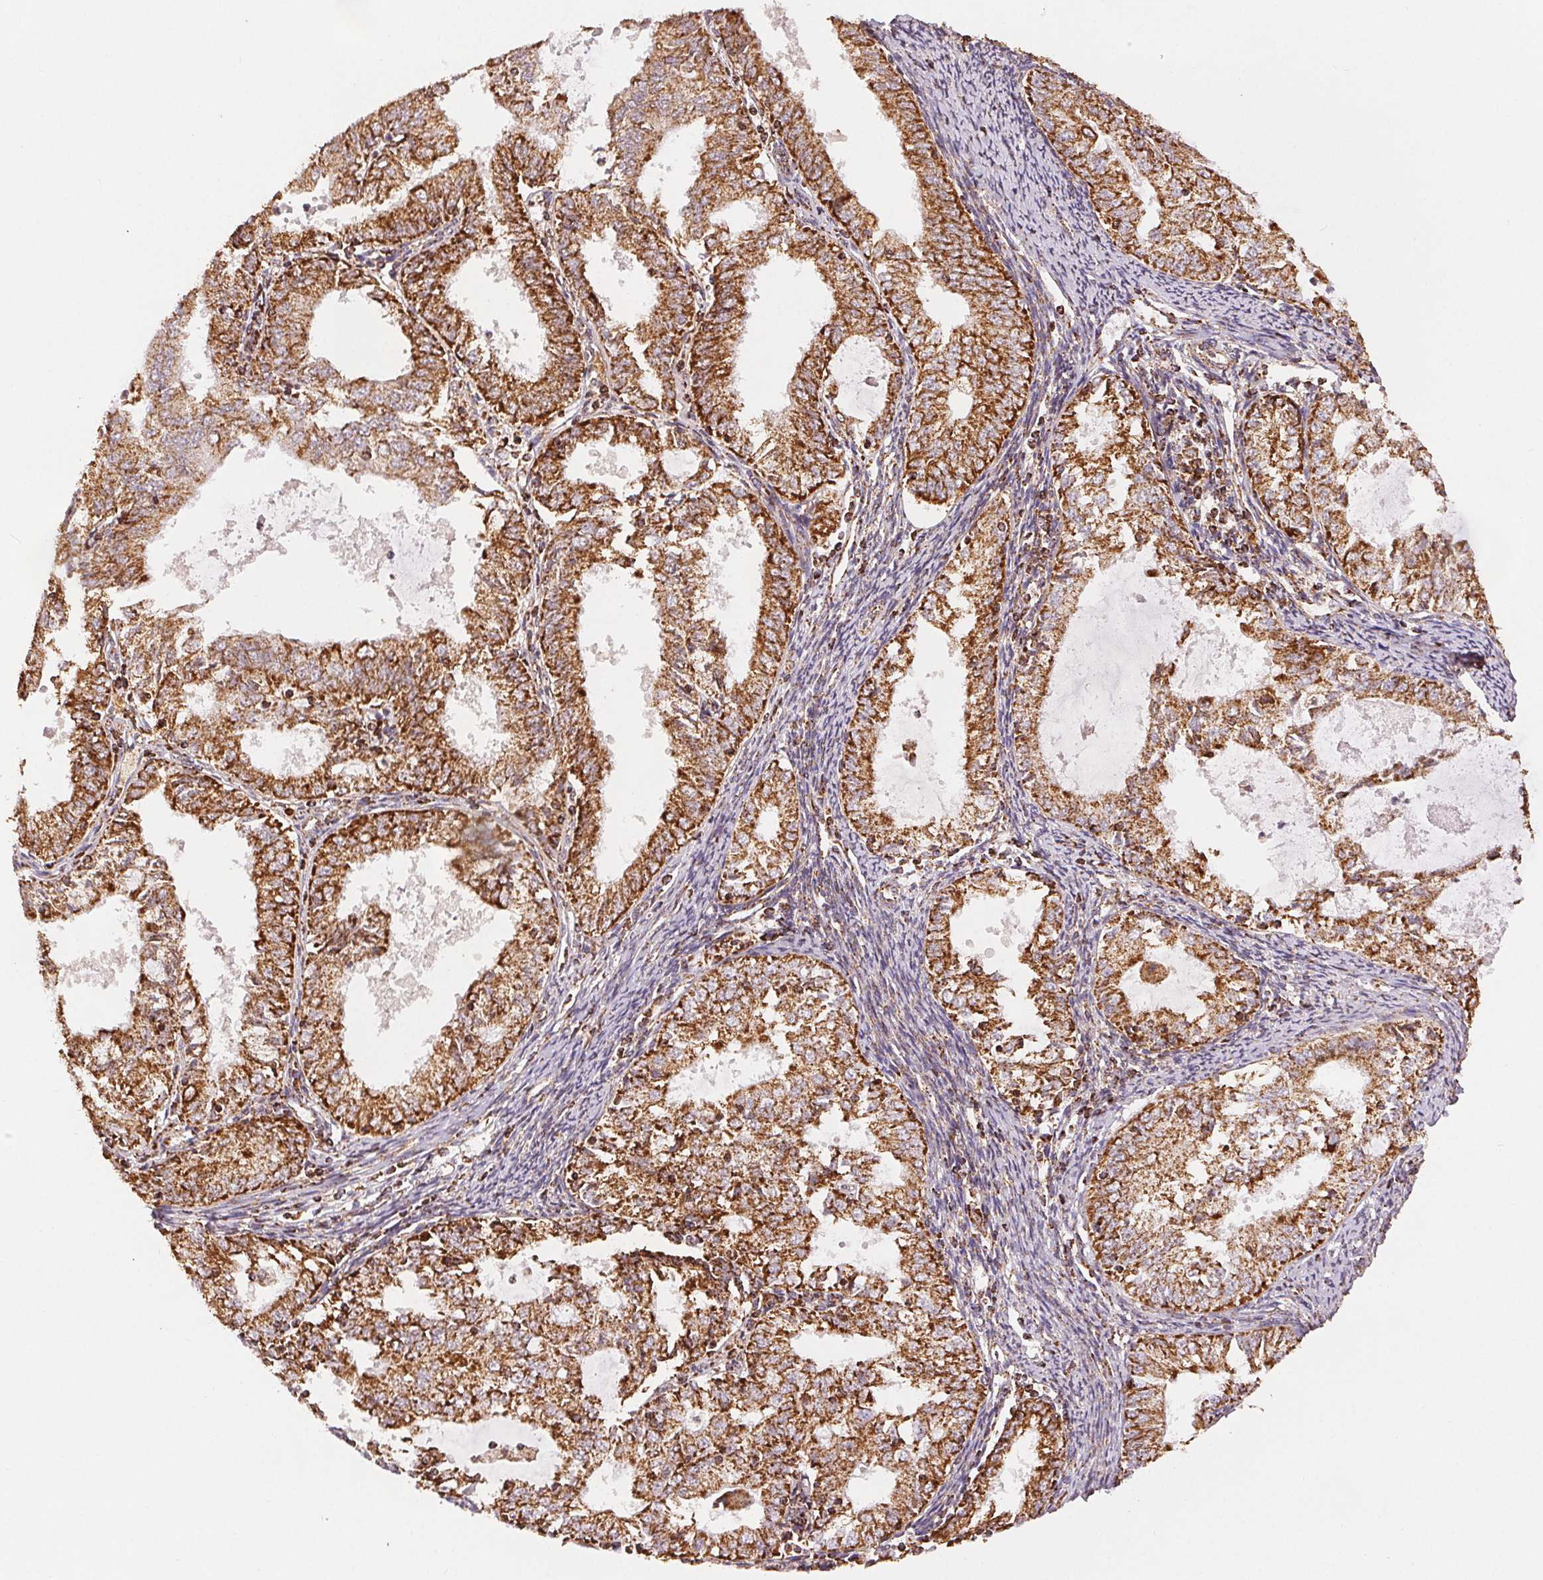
{"staining": {"intensity": "moderate", "quantity": ">75%", "location": "cytoplasmic/membranous"}, "tissue": "endometrial cancer", "cell_type": "Tumor cells", "image_type": "cancer", "snomed": [{"axis": "morphology", "description": "Adenocarcinoma, NOS"}, {"axis": "topography", "description": "Endometrium"}], "caption": "This image exhibits adenocarcinoma (endometrial) stained with immunohistochemistry to label a protein in brown. The cytoplasmic/membranous of tumor cells show moderate positivity for the protein. Nuclei are counter-stained blue.", "gene": "SDHB", "patient": {"sex": "female", "age": 57}}